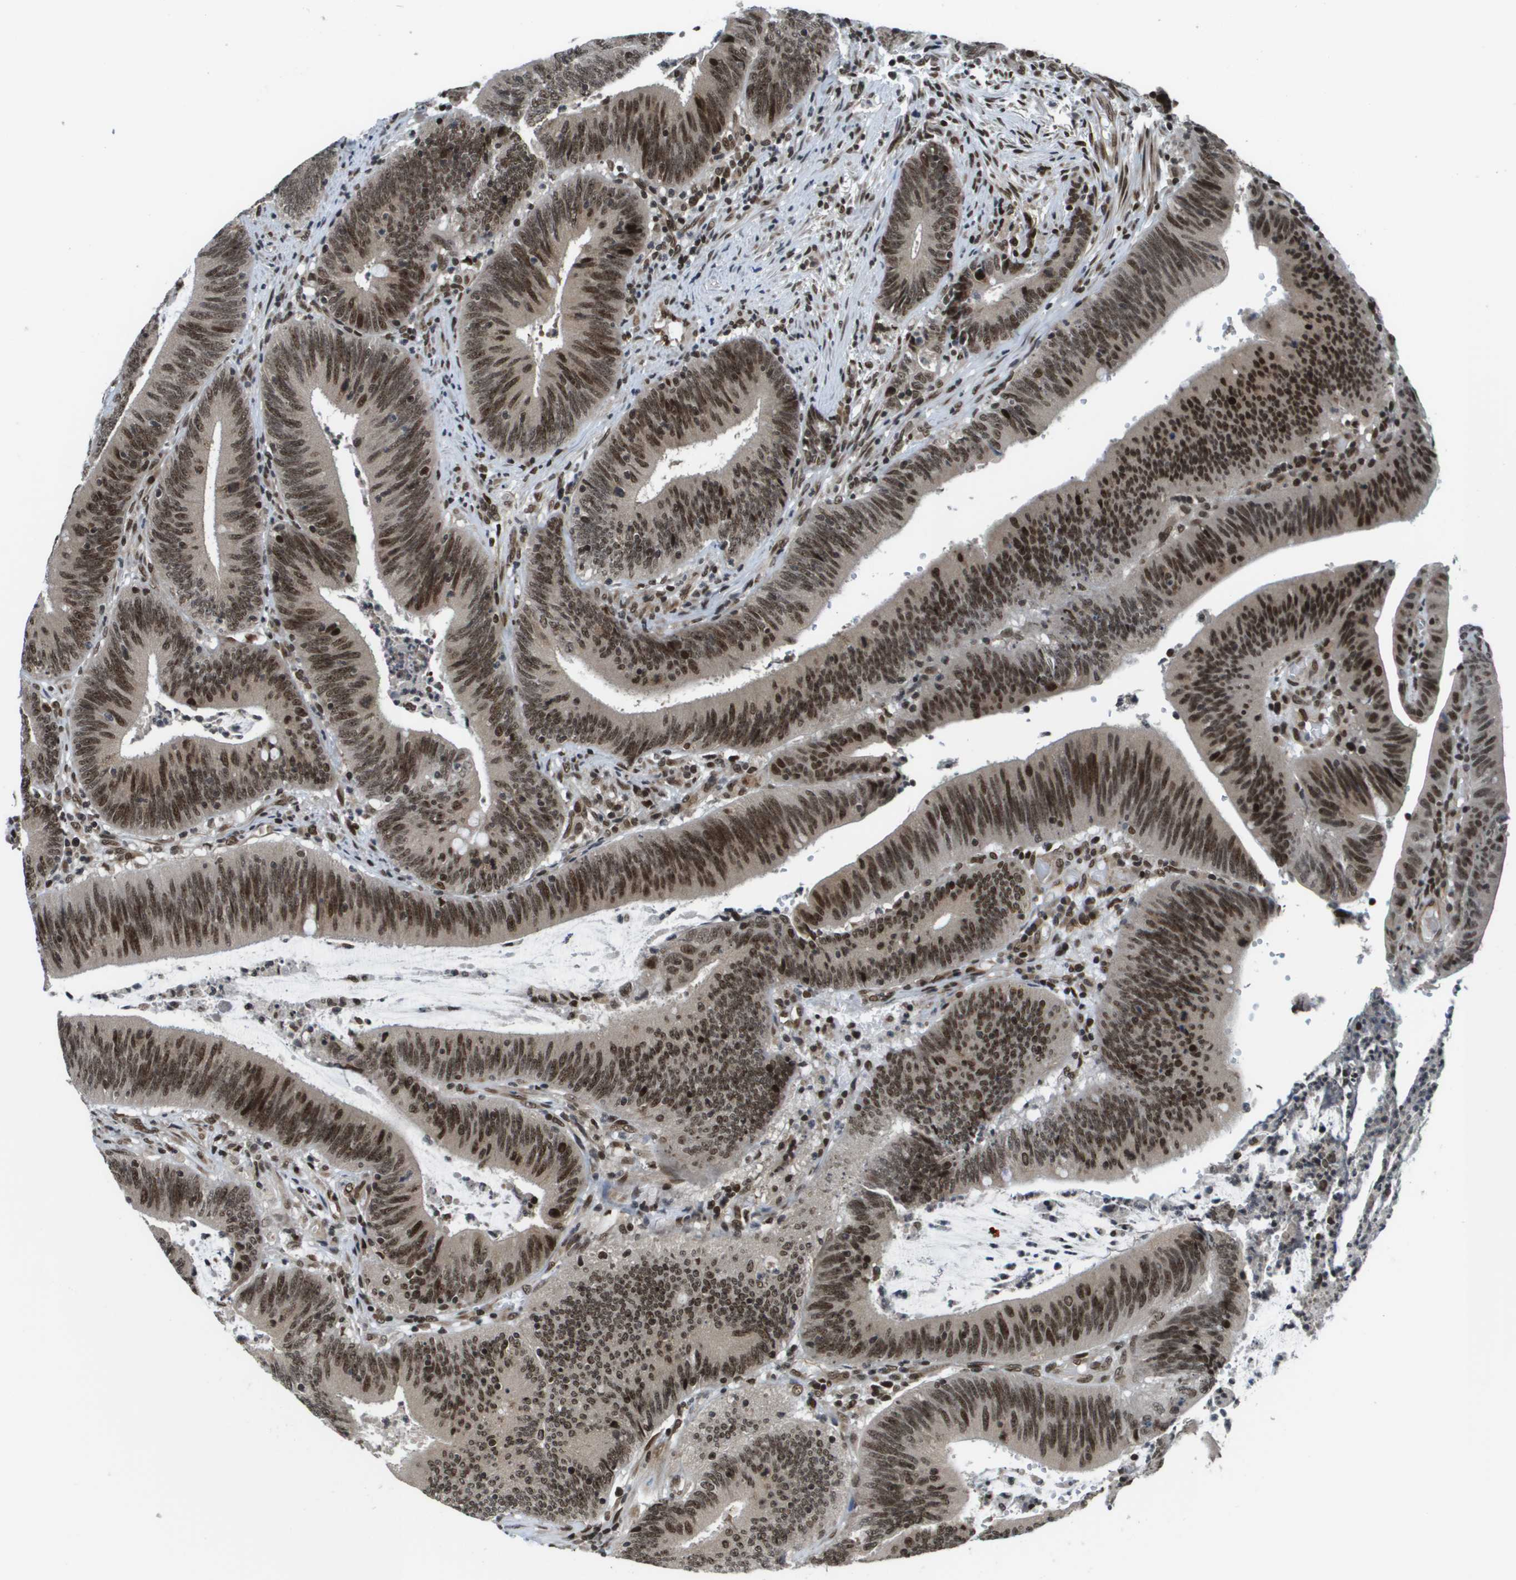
{"staining": {"intensity": "strong", "quantity": ">75%", "location": "nuclear"}, "tissue": "colorectal cancer", "cell_type": "Tumor cells", "image_type": "cancer", "snomed": [{"axis": "morphology", "description": "Normal tissue, NOS"}, {"axis": "morphology", "description": "Adenocarcinoma, NOS"}, {"axis": "topography", "description": "Rectum"}], "caption": "IHC of human colorectal cancer (adenocarcinoma) demonstrates high levels of strong nuclear staining in approximately >75% of tumor cells.", "gene": "RECQL4", "patient": {"sex": "female", "age": 66}}